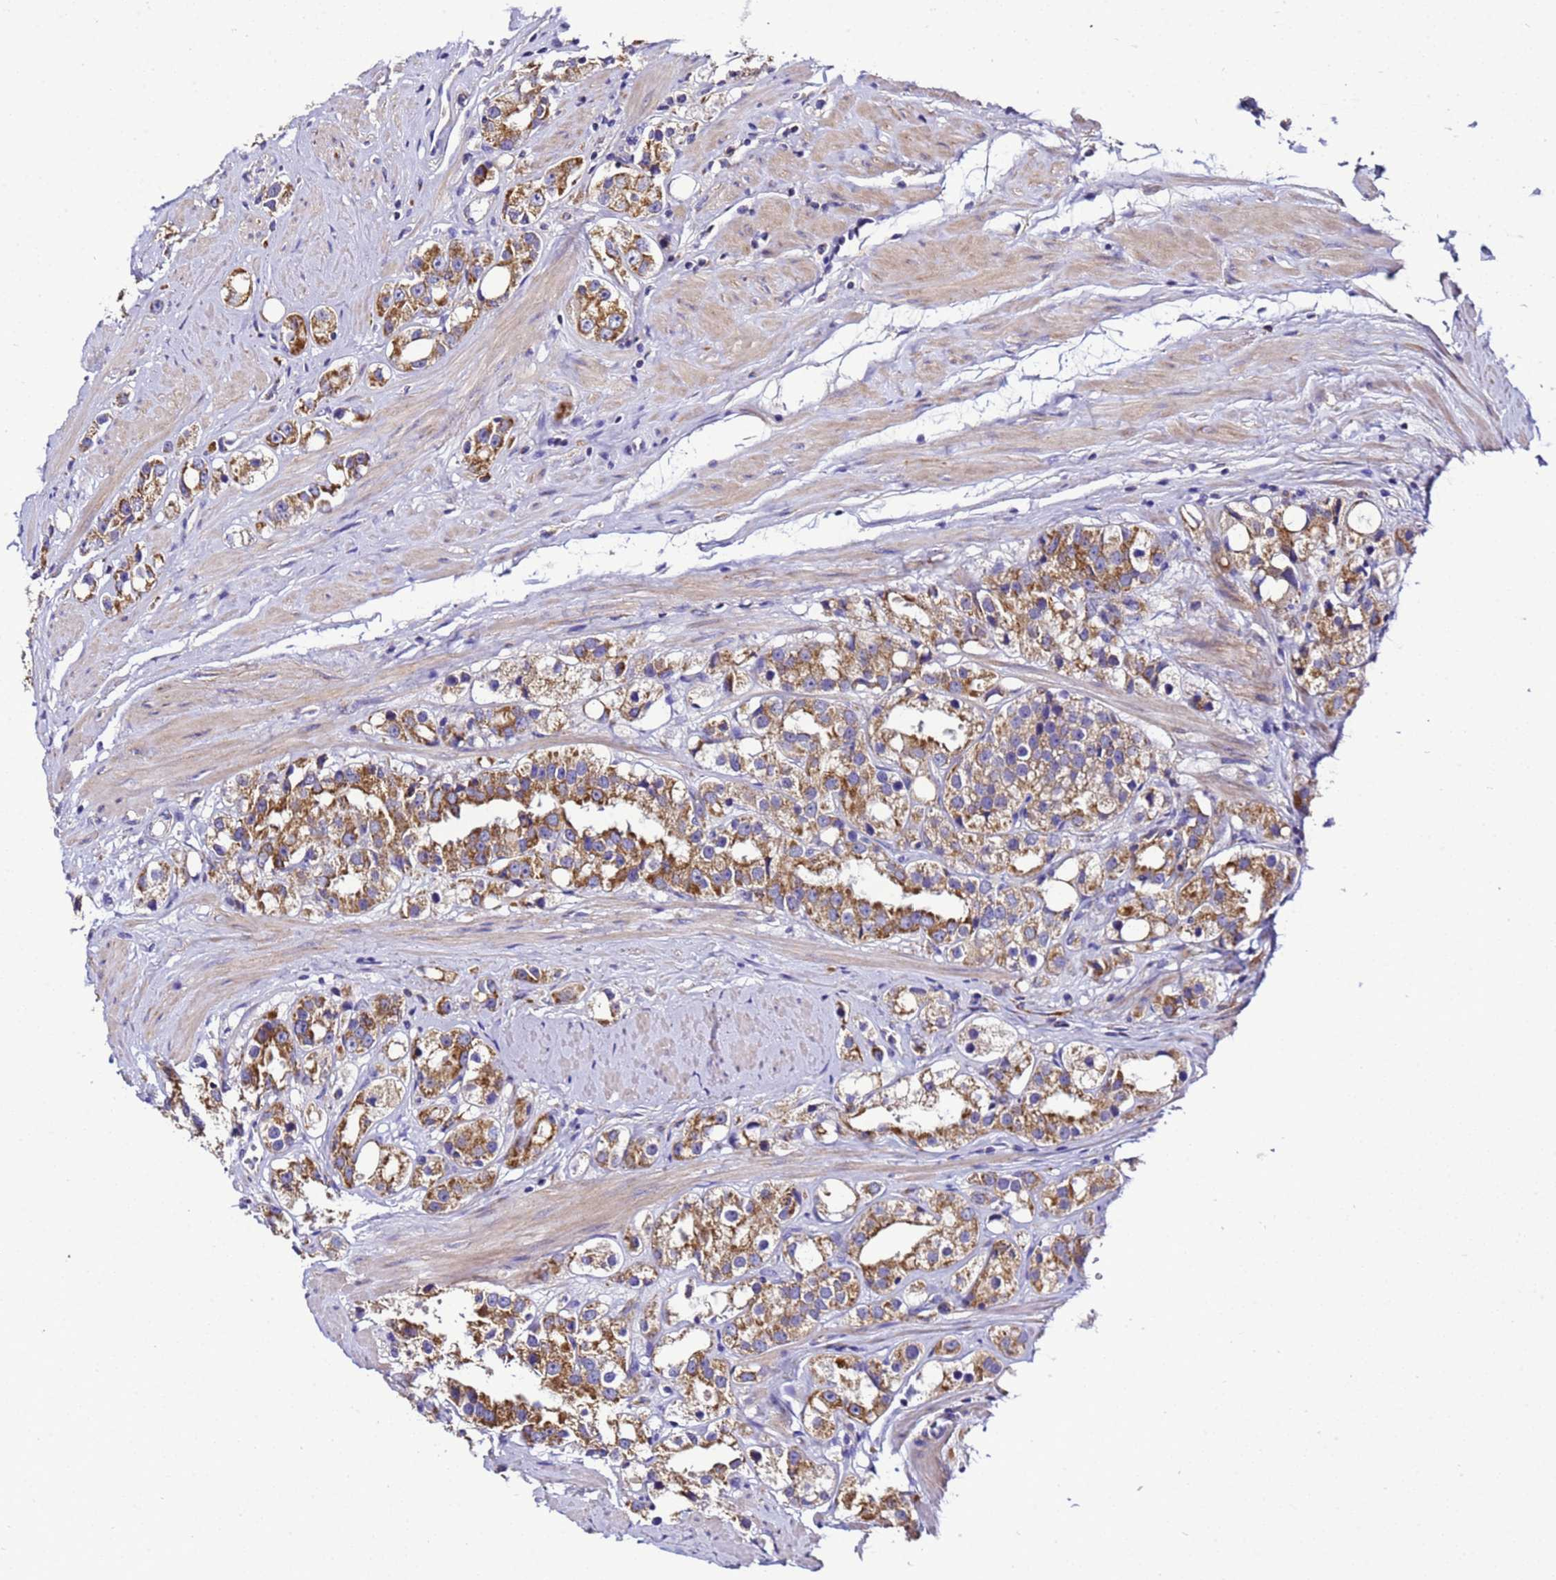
{"staining": {"intensity": "moderate", "quantity": ">75%", "location": "cytoplasmic/membranous"}, "tissue": "prostate cancer", "cell_type": "Tumor cells", "image_type": "cancer", "snomed": [{"axis": "morphology", "description": "Adenocarcinoma, NOS"}, {"axis": "topography", "description": "Prostate"}], "caption": "This is a photomicrograph of immunohistochemistry (IHC) staining of adenocarcinoma (prostate), which shows moderate positivity in the cytoplasmic/membranous of tumor cells.", "gene": "HIGD2A", "patient": {"sex": "male", "age": 79}}